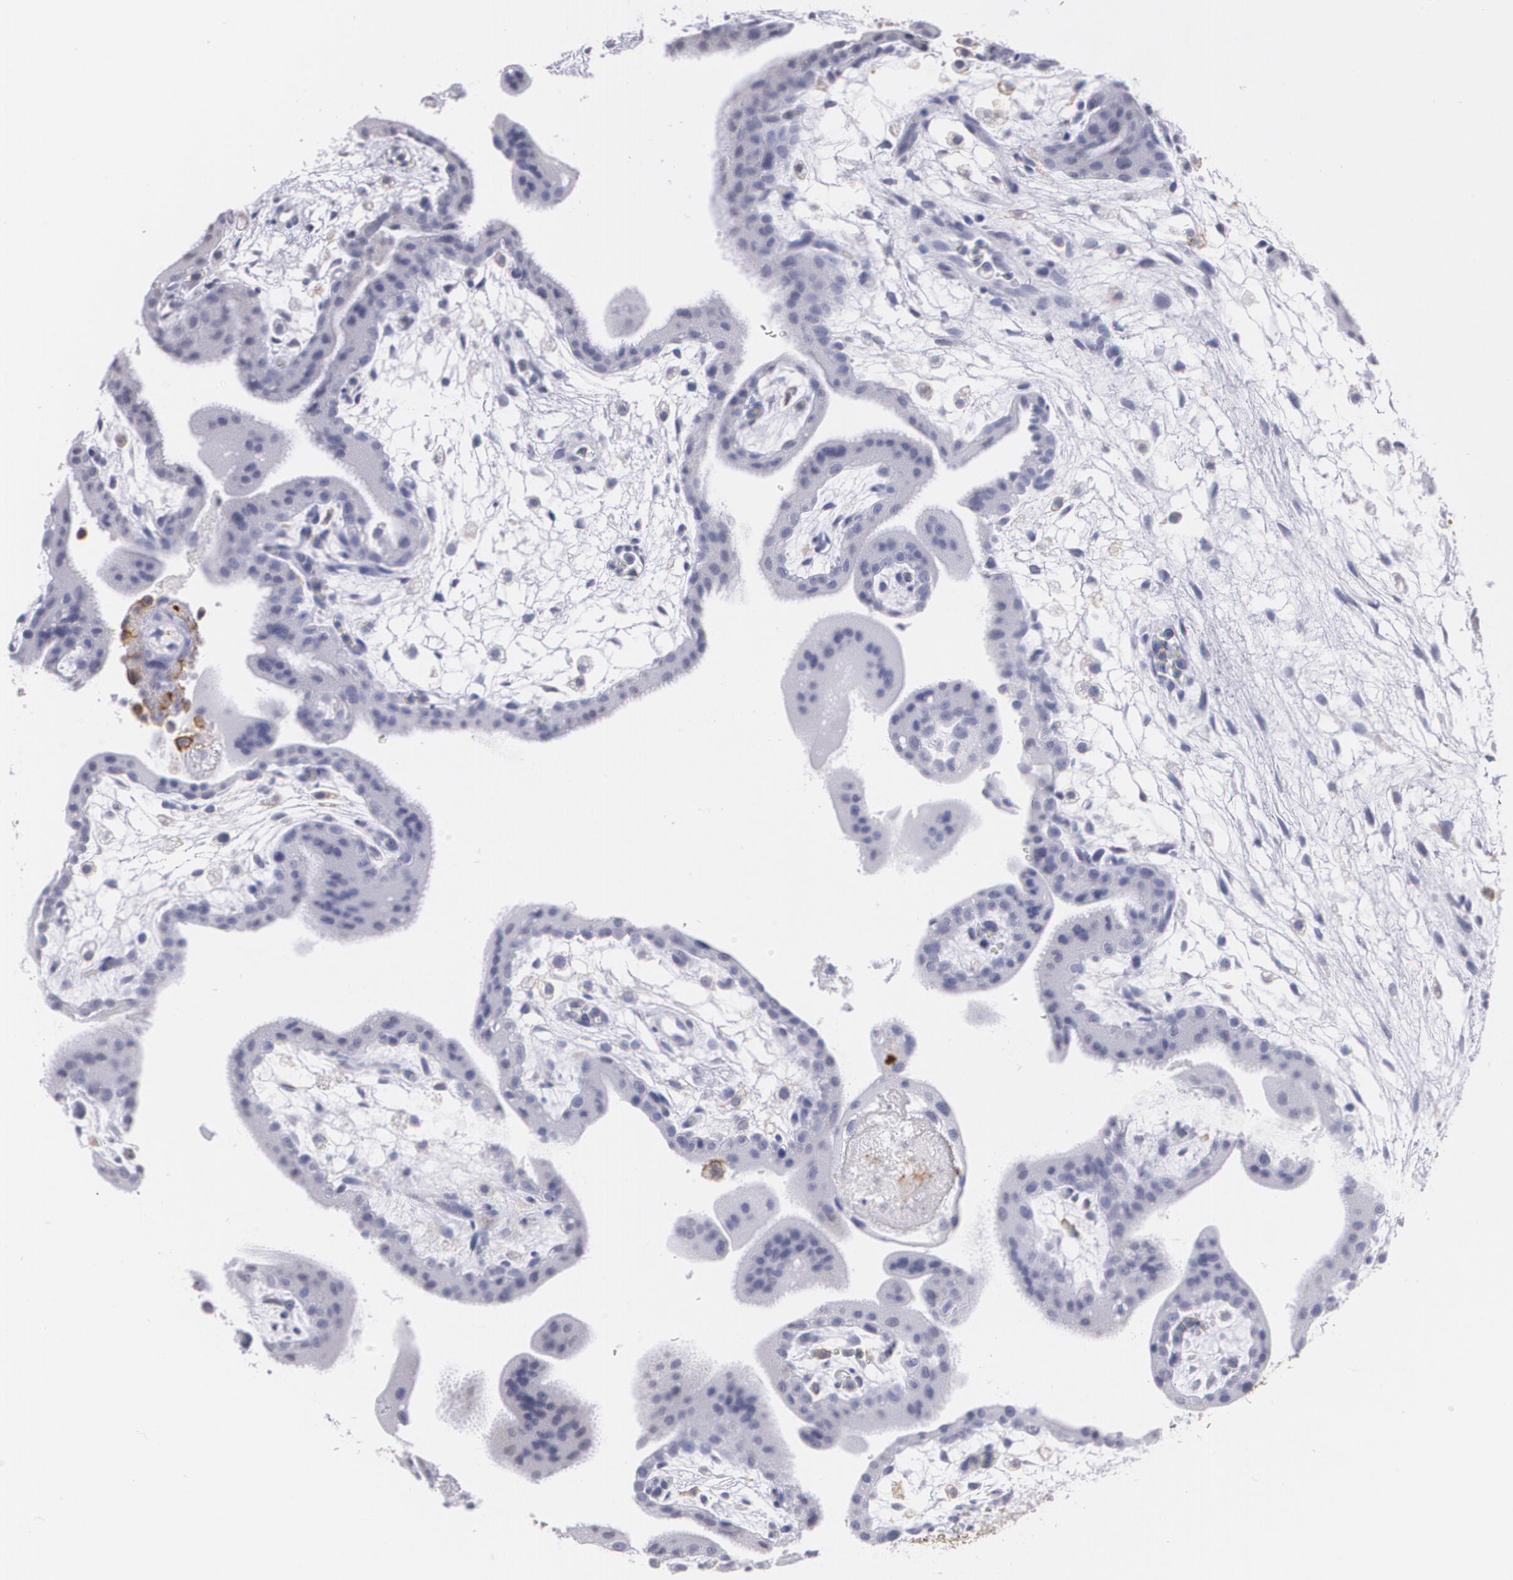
{"staining": {"intensity": "negative", "quantity": "none", "location": "none"}, "tissue": "placenta", "cell_type": "Decidual cells", "image_type": "normal", "snomed": [{"axis": "morphology", "description": "Normal tissue, NOS"}, {"axis": "topography", "description": "Placenta"}], "caption": "The micrograph exhibits no significant expression in decidual cells of placenta.", "gene": "PTPRC", "patient": {"sex": "female", "age": 35}}